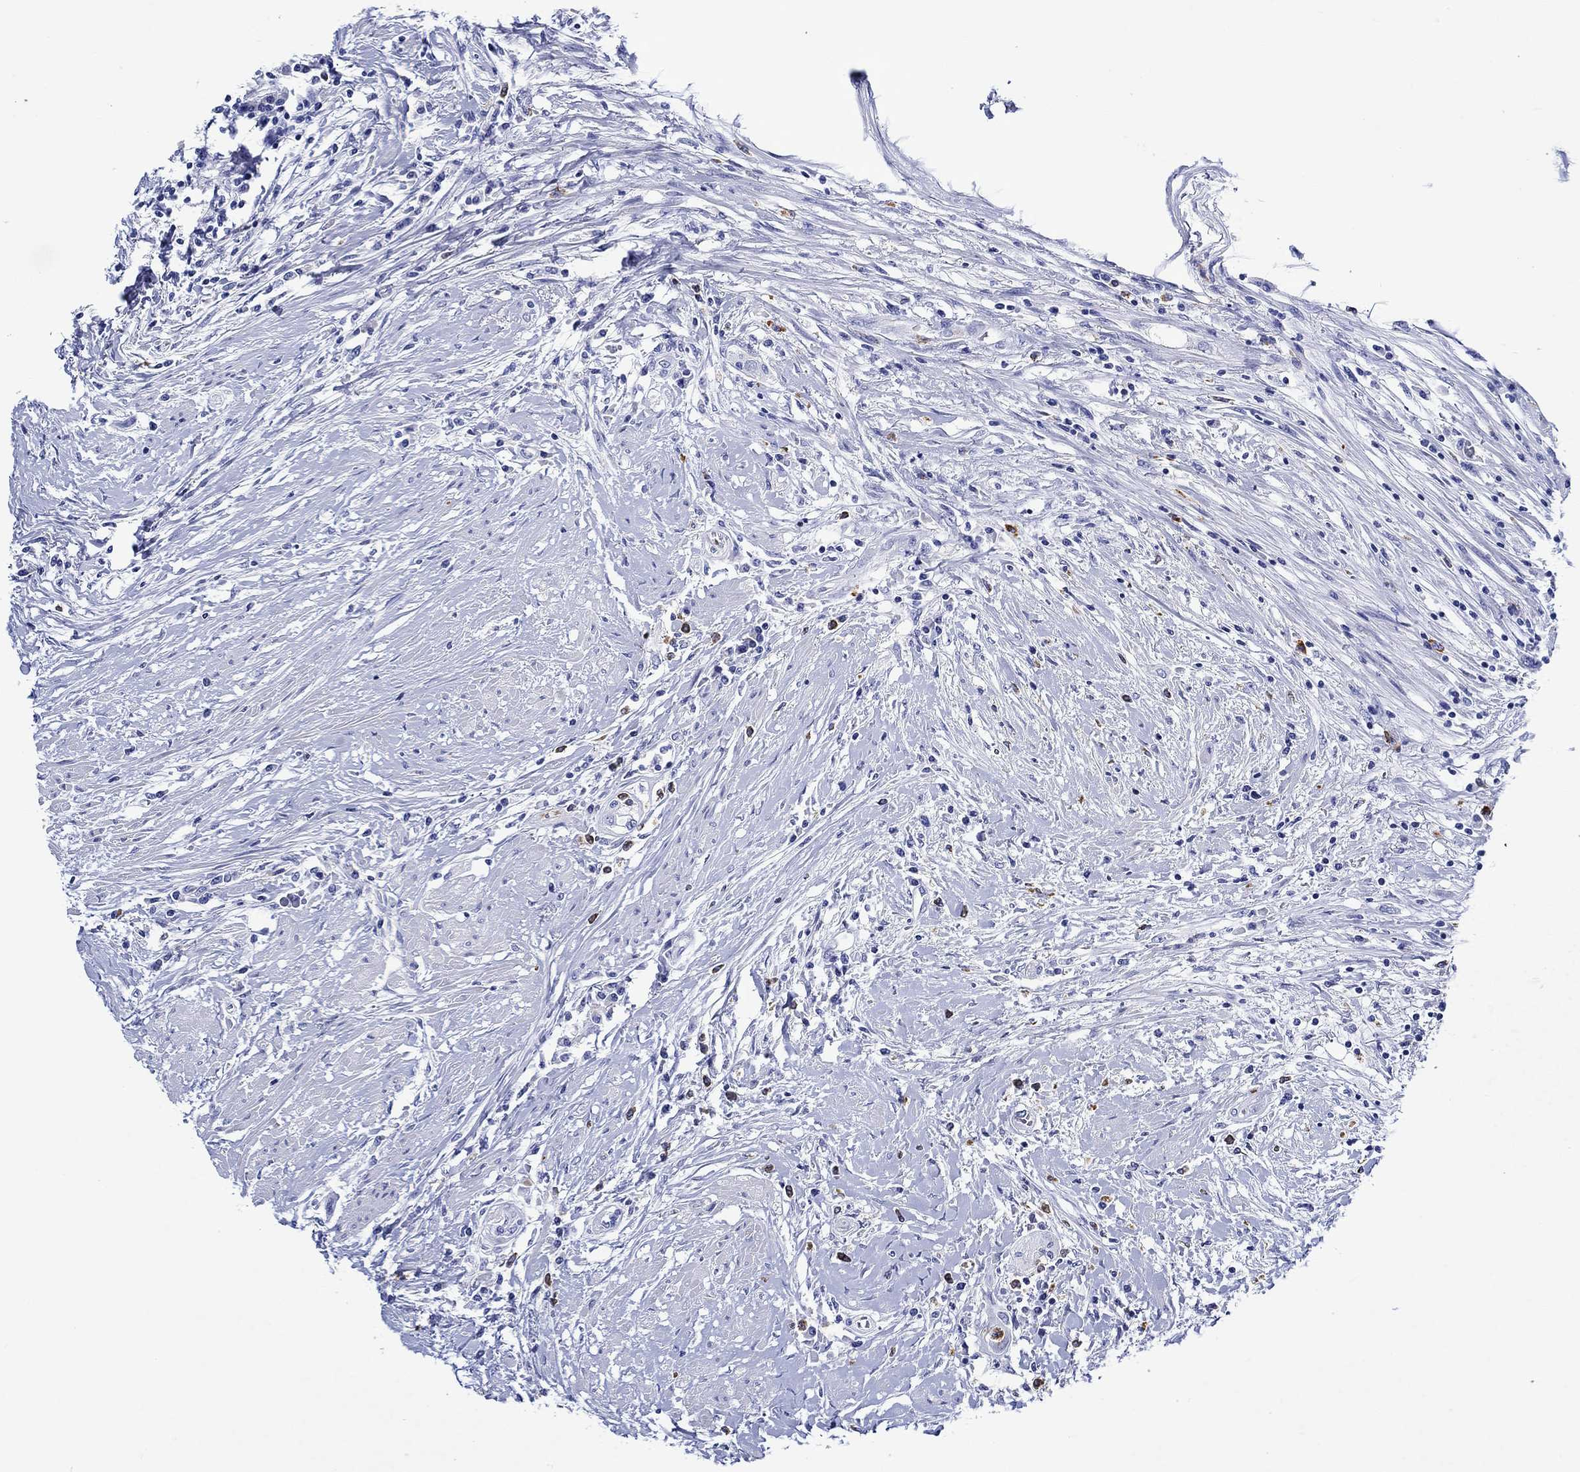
{"staining": {"intensity": "negative", "quantity": "none", "location": "none"}, "tissue": "colorectal cancer", "cell_type": "Tumor cells", "image_type": "cancer", "snomed": [{"axis": "morphology", "description": "Adenocarcinoma, NOS"}, {"axis": "topography", "description": "Rectum"}], "caption": "Tumor cells are negative for brown protein staining in colorectal cancer (adenocarcinoma).", "gene": "EPX", "patient": {"sex": "male", "age": 59}}